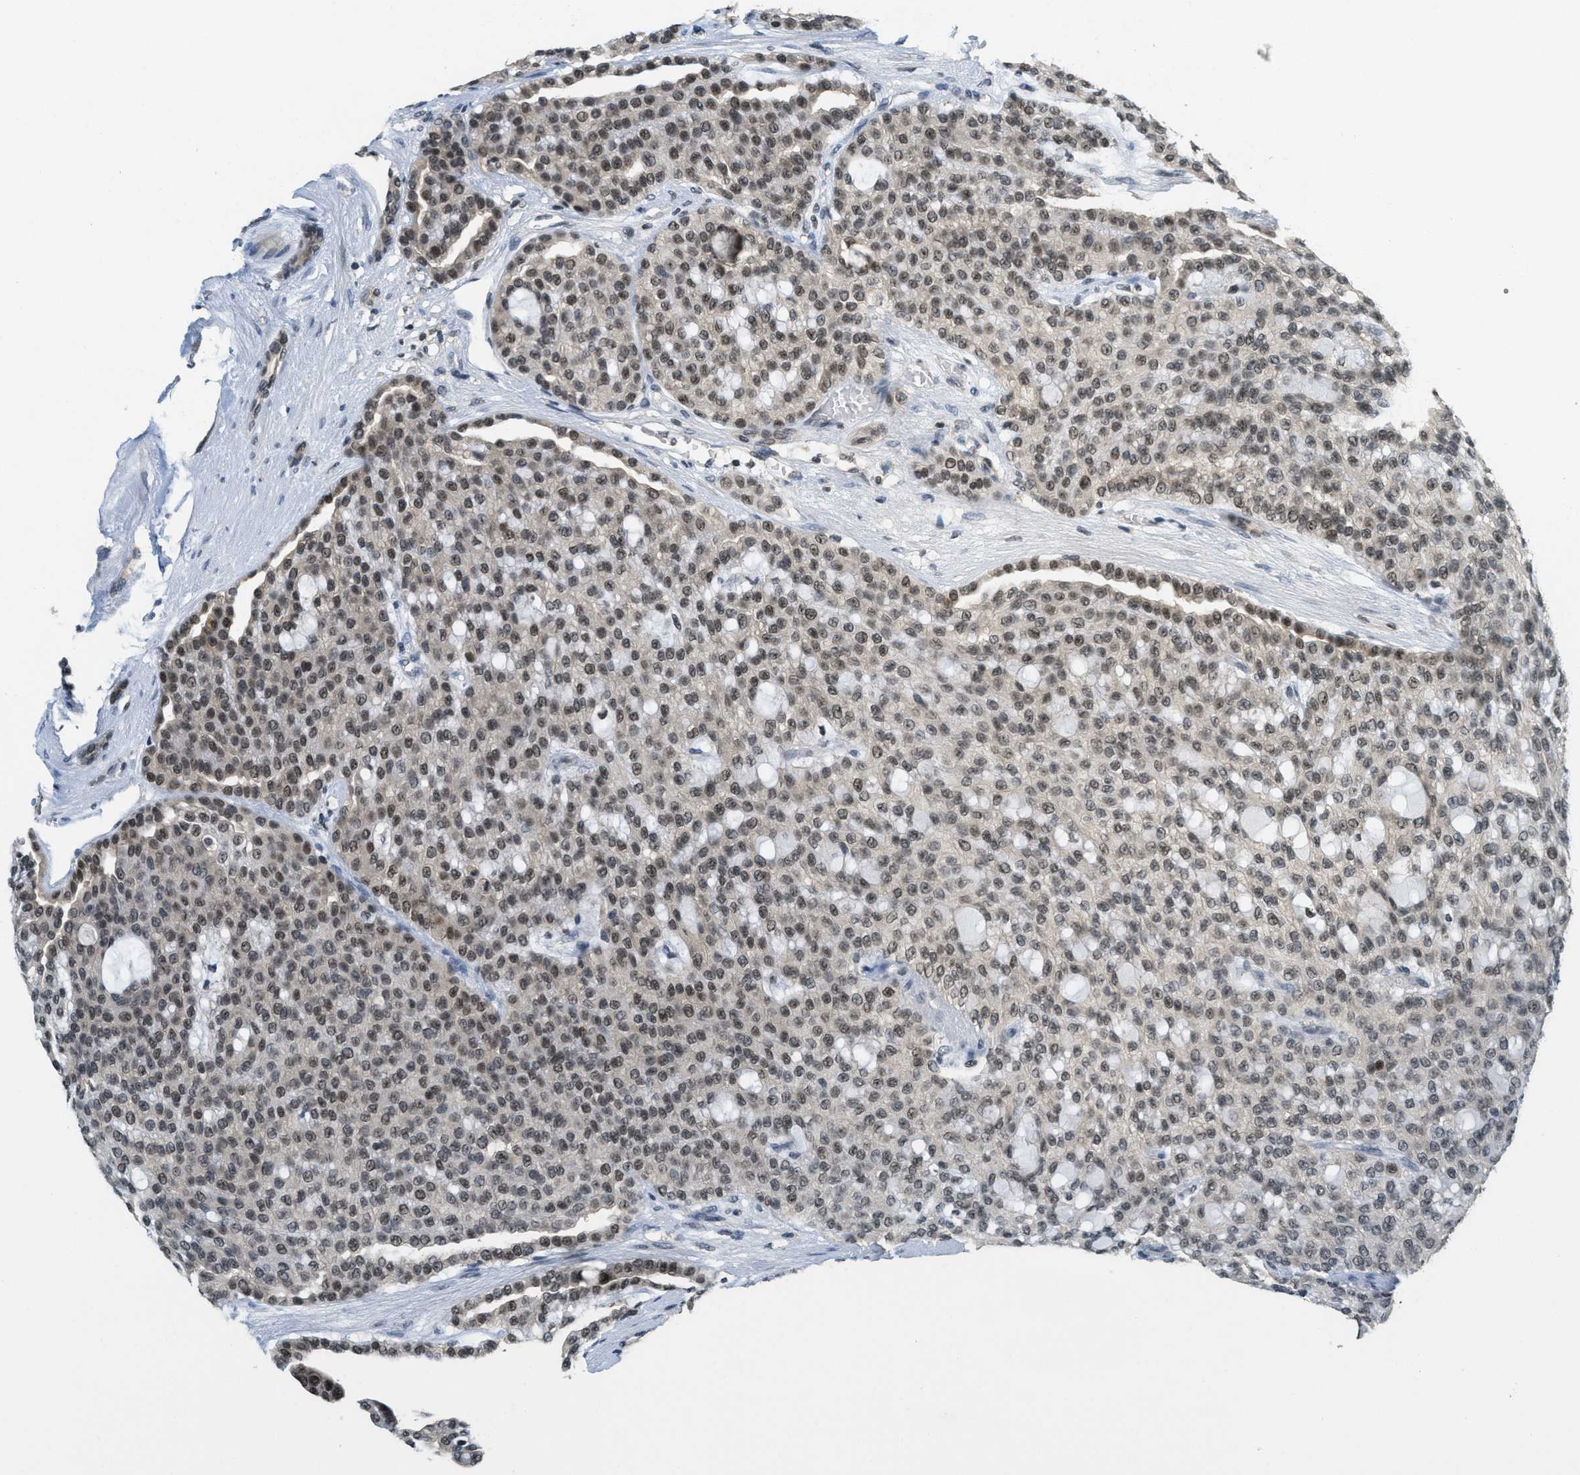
{"staining": {"intensity": "moderate", "quantity": "25%-75%", "location": "nuclear"}, "tissue": "renal cancer", "cell_type": "Tumor cells", "image_type": "cancer", "snomed": [{"axis": "morphology", "description": "Adenocarcinoma, NOS"}, {"axis": "topography", "description": "Kidney"}], "caption": "Protein expression by IHC reveals moderate nuclear staining in about 25%-75% of tumor cells in renal cancer. The protein is shown in brown color, while the nuclei are stained blue.", "gene": "DNAJB1", "patient": {"sex": "male", "age": 63}}